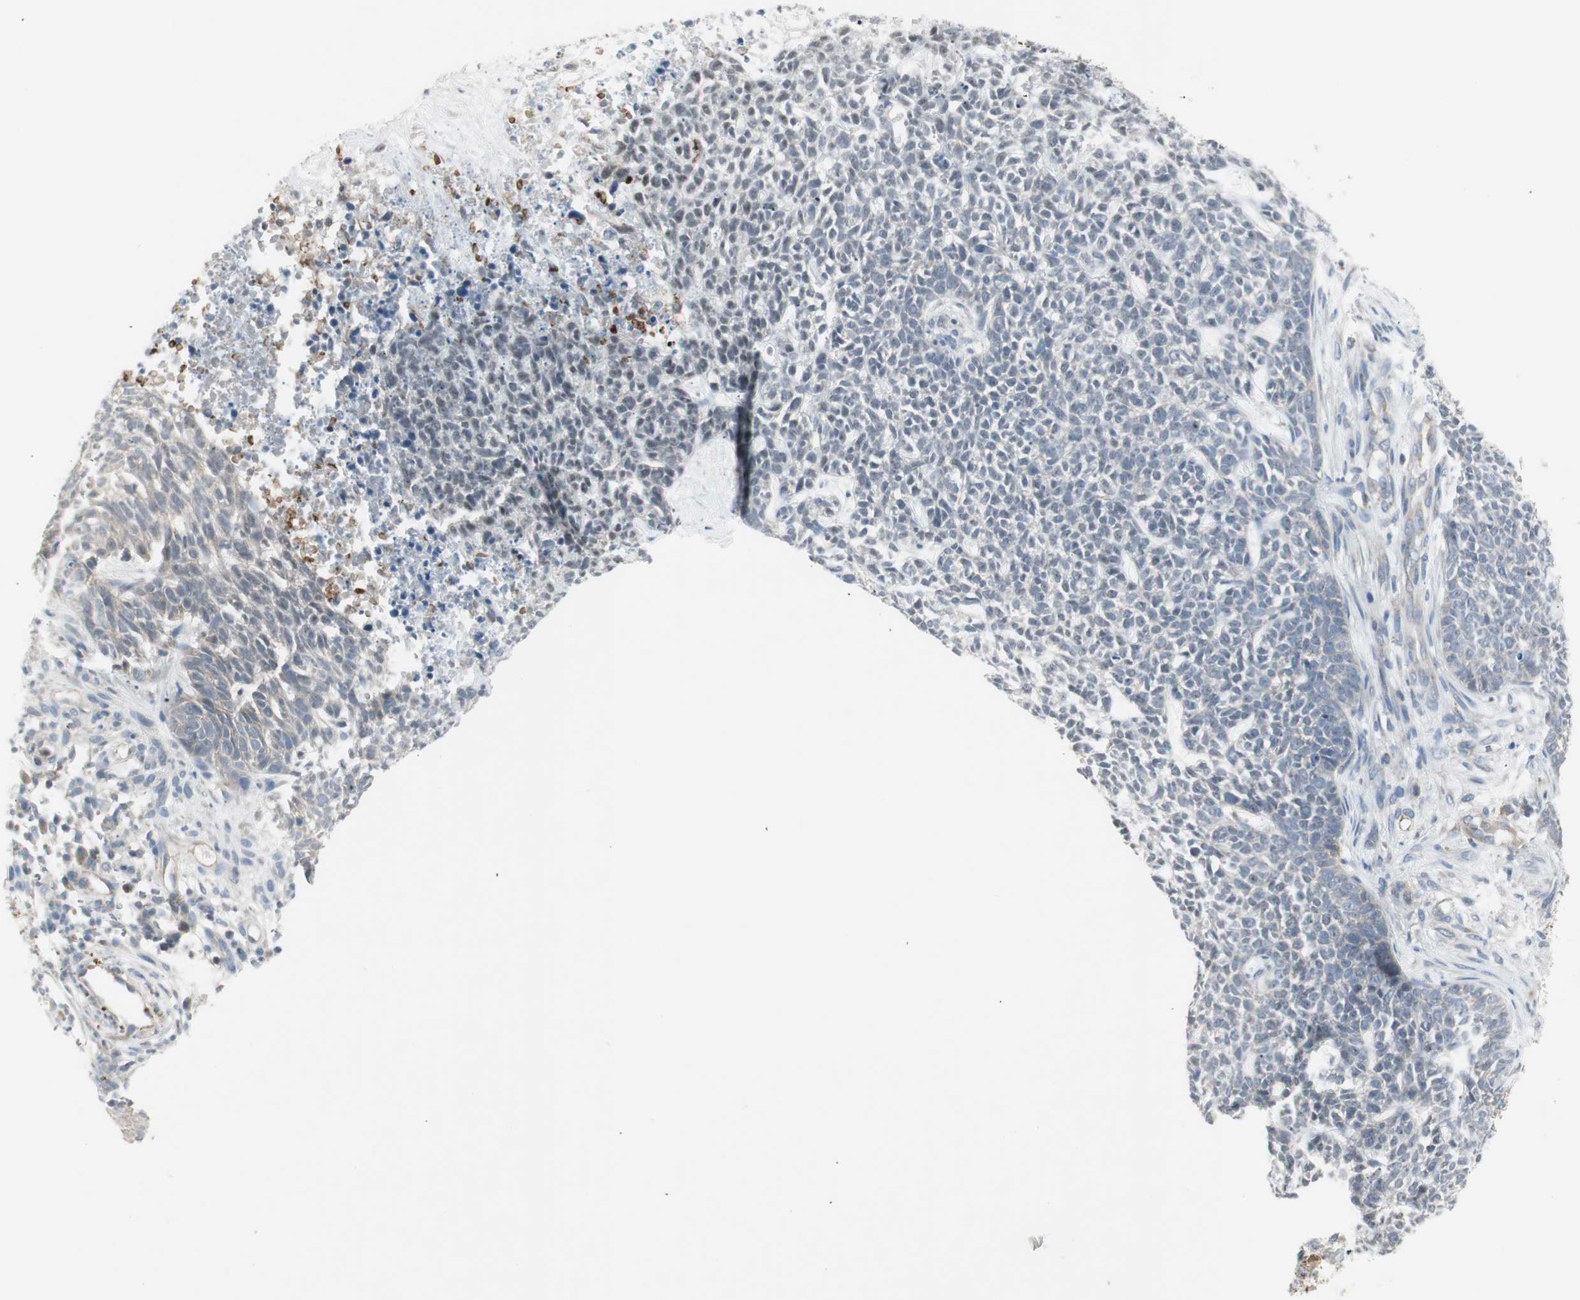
{"staining": {"intensity": "negative", "quantity": "none", "location": "none"}, "tissue": "skin cancer", "cell_type": "Tumor cells", "image_type": "cancer", "snomed": [{"axis": "morphology", "description": "Basal cell carcinoma"}, {"axis": "topography", "description": "Skin"}], "caption": "Immunohistochemical staining of basal cell carcinoma (skin) reveals no significant expression in tumor cells. (DAB immunohistochemistry visualized using brightfield microscopy, high magnification).", "gene": "MAP4K4", "patient": {"sex": "female", "age": 84}}